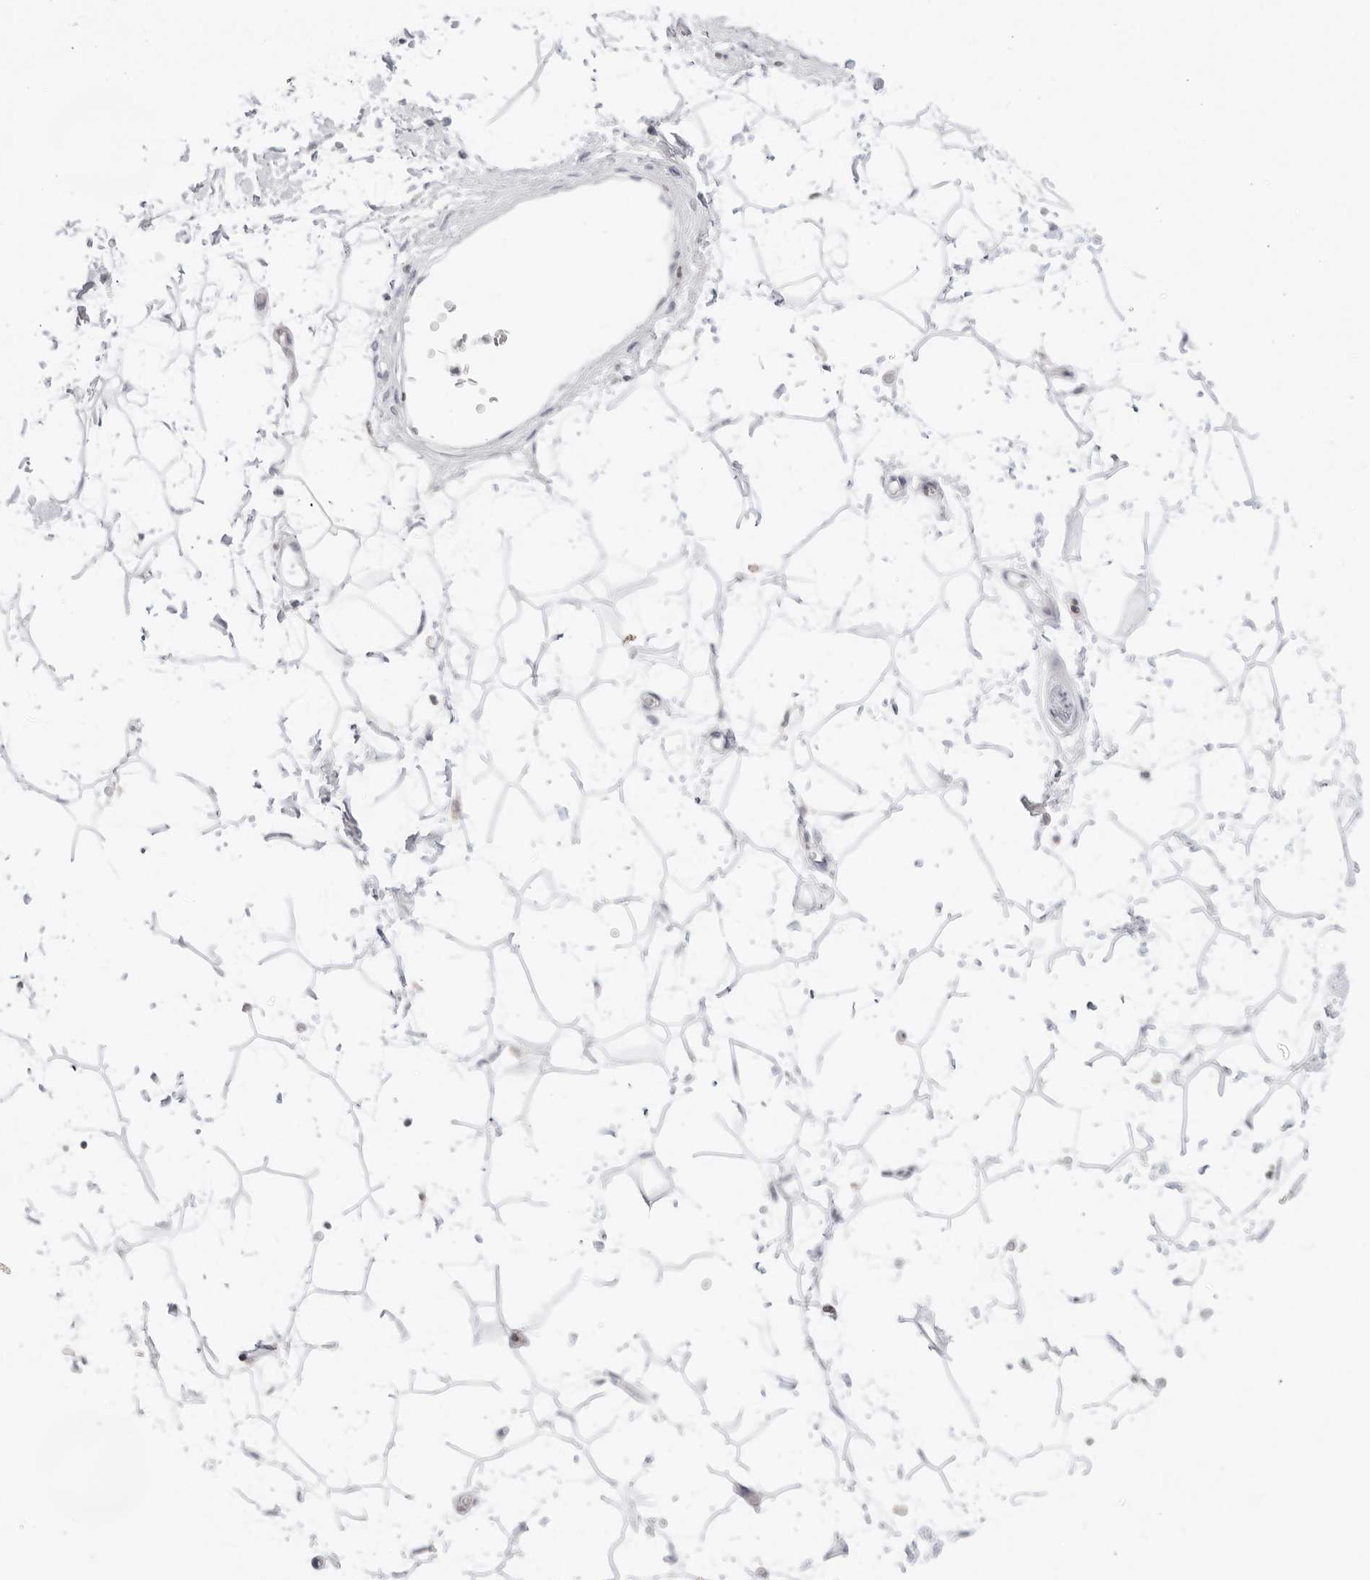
{"staining": {"intensity": "negative", "quantity": "none", "location": "none"}, "tissue": "adipose tissue", "cell_type": "Adipocytes", "image_type": "normal", "snomed": [{"axis": "morphology", "description": "Normal tissue, NOS"}, {"axis": "topography", "description": "Soft tissue"}], "caption": "A high-resolution histopathology image shows IHC staining of normal adipose tissue, which displays no significant positivity in adipocytes. (Stains: DAB IHC with hematoxylin counter stain, Microscopy: brightfield microscopy at high magnification).", "gene": "TNFRSF14", "patient": {"sex": "male", "age": 72}}